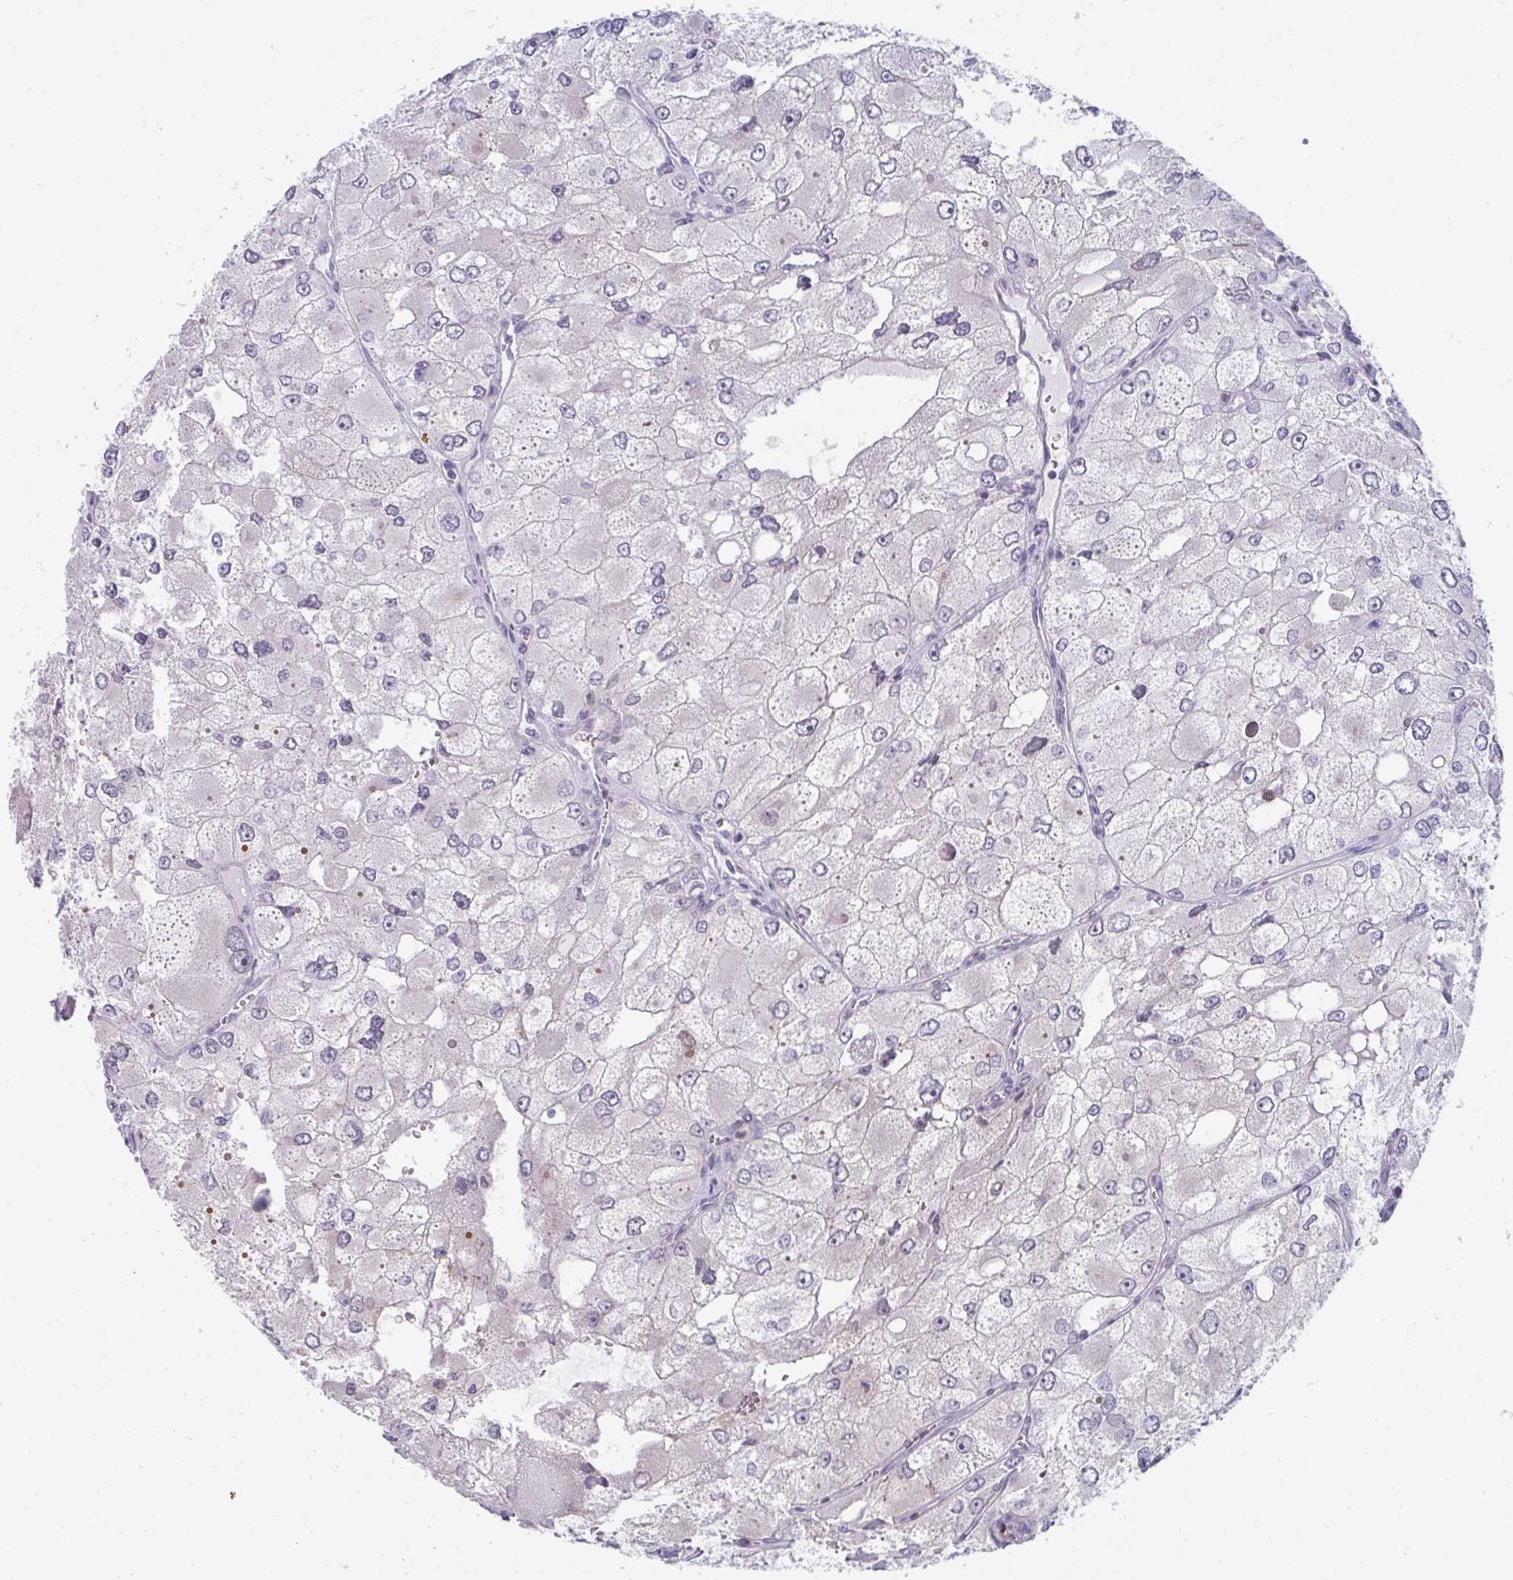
{"staining": {"intensity": "negative", "quantity": "none", "location": "none"}, "tissue": "renal cancer", "cell_type": "Tumor cells", "image_type": "cancer", "snomed": [{"axis": "morphology", "description": "Adenocarcinoma, NOS"}, {"axis": "topography", "description": "Kidney"}], "caption": "Tumor cells show no significant positivity in adenocarcinoma (renal).", "gene": "DISP2", "patient": {"sex": "female", "age": 70}}